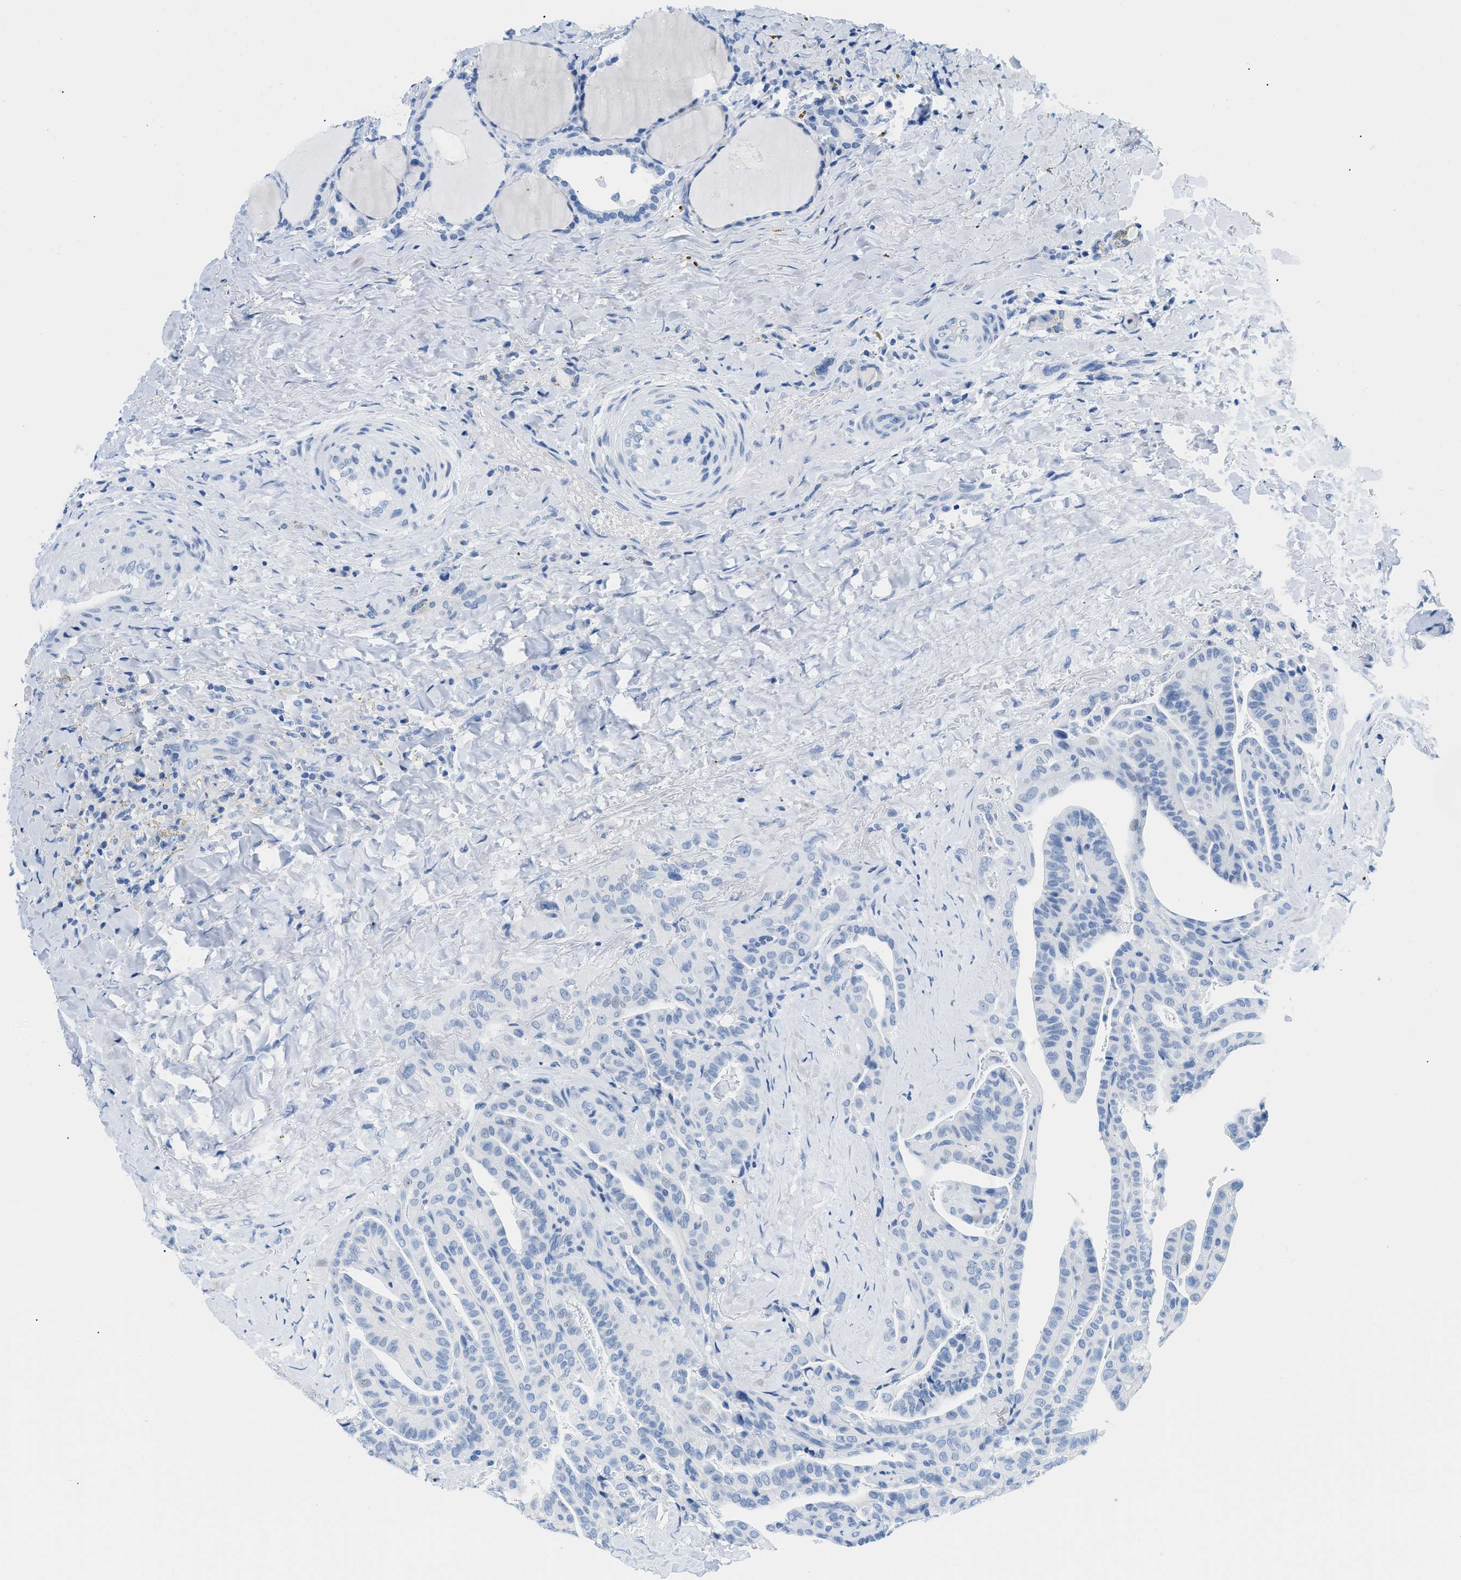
{"staining": {"intensity": "negative", "quantity": "none", "location": "none"}, "tissue": "thyroid cancer", "cell_type": "Tumor cells", "image_type": "cancer", "snomed": [{"axis": "morphology", "description": "Papillary adenocarcinoma, NOS"}, {"axis": "topography", "description": "Thyroid gland"}], "caption": "A high-resolution histopathology image shows immunohistochemistry staining of thyroid cancer (papillary adenocarcinoma), which displays no significant positivity in tumor cells.", "gene": "GSN", "patient": {"sex": "male", "age": 77}}